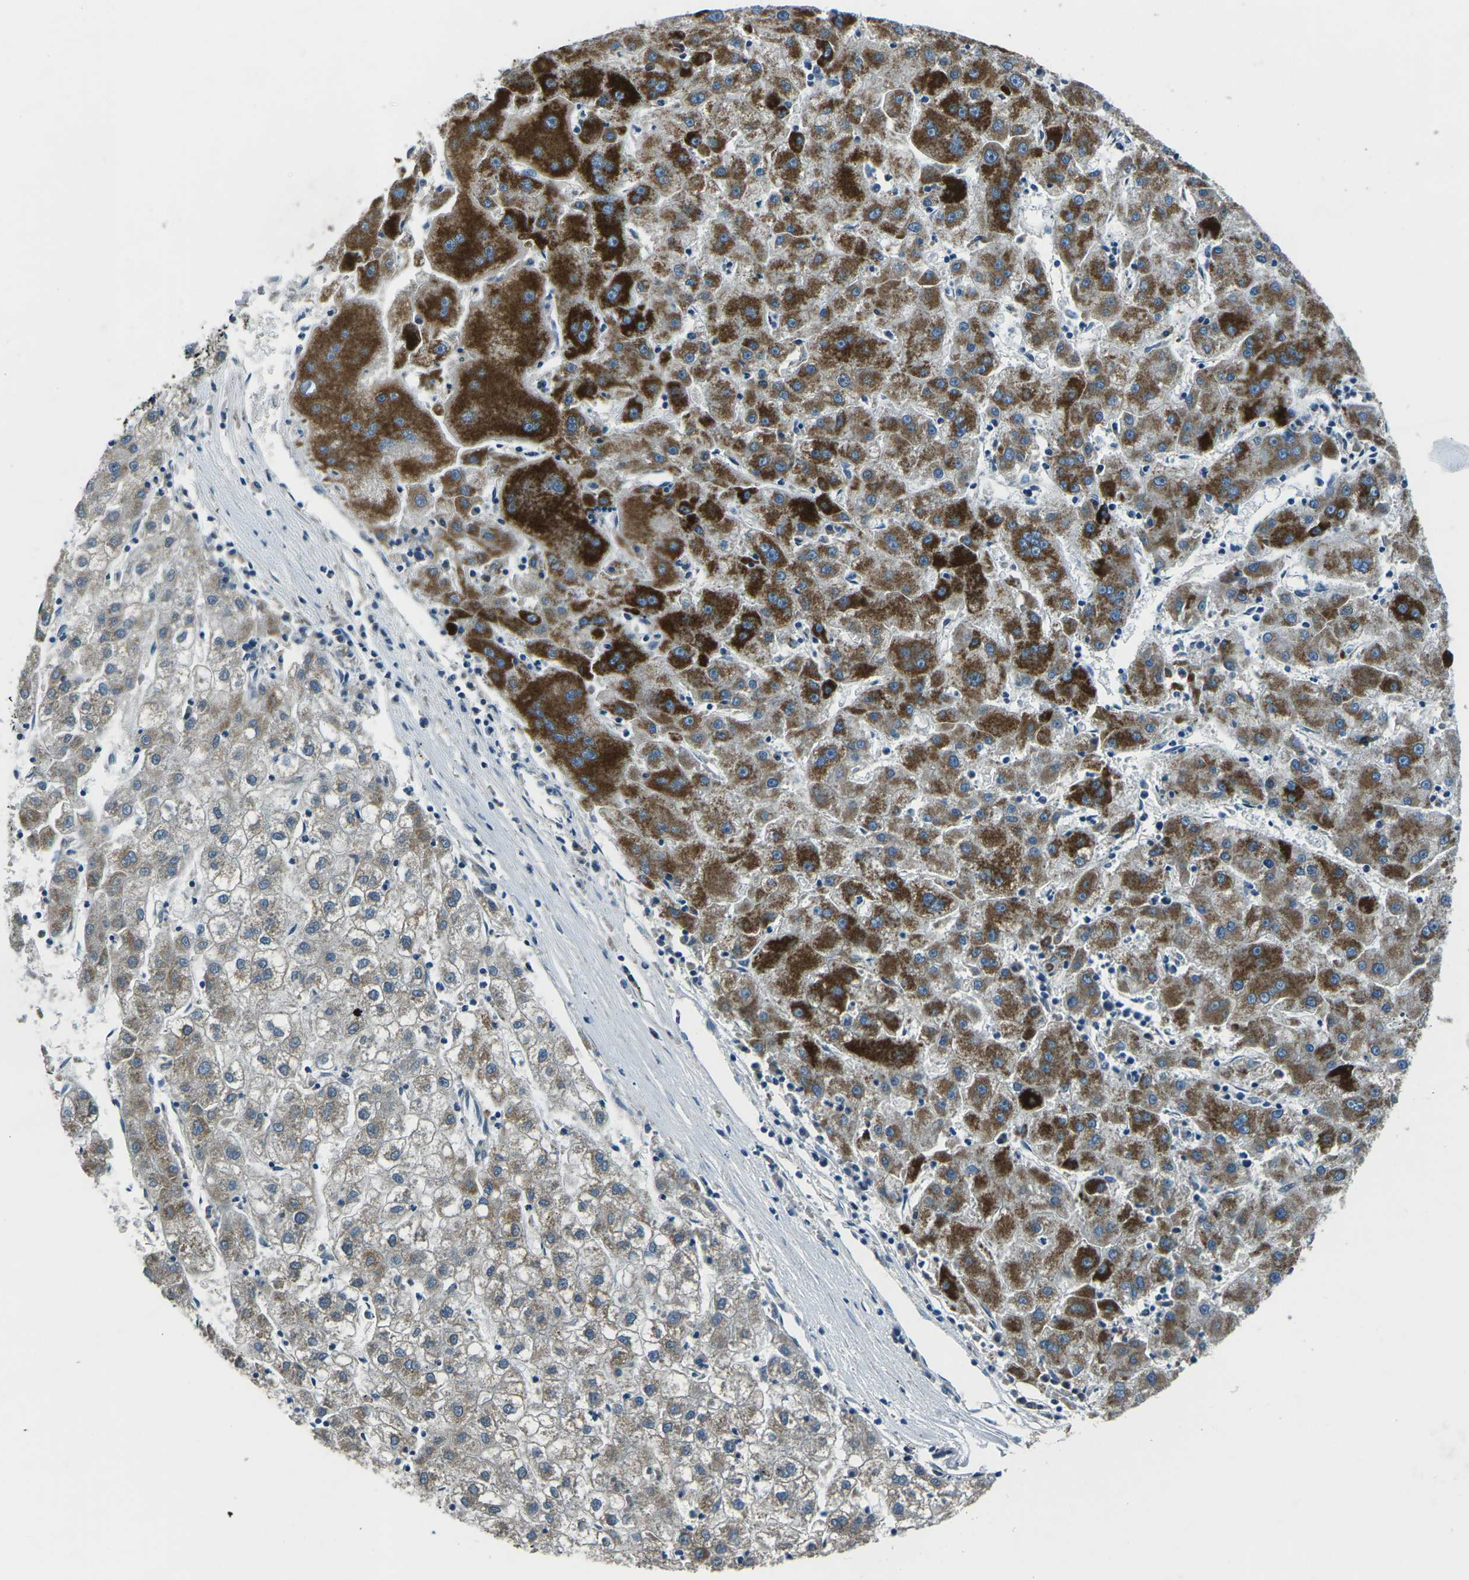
{"staining": {"intensity": "strong", "quantity": "25%-75%", "location": "cytoplasmic/membranous"}, "tissue": "liver cancer", "cell_type": "Tumor cells", "image_type": "cancer", "snomed": [{"axis": "morphology", "description": "Carcinoma, Hepatocellular, NOS"}, {"axis": "topography", "description": "Liver"}], "caption": "Tumor cells demonstrate high levels of strong cytoplasmic/membranous expression in about 25%-75% of cells in human liver cancer. Using DAB (brown) and hematoxylin (blue) stains, captured at high magnification using brightfield microscopy.", "gene": "AFAP1", "patient": {"sex": "male", "age": 72}}